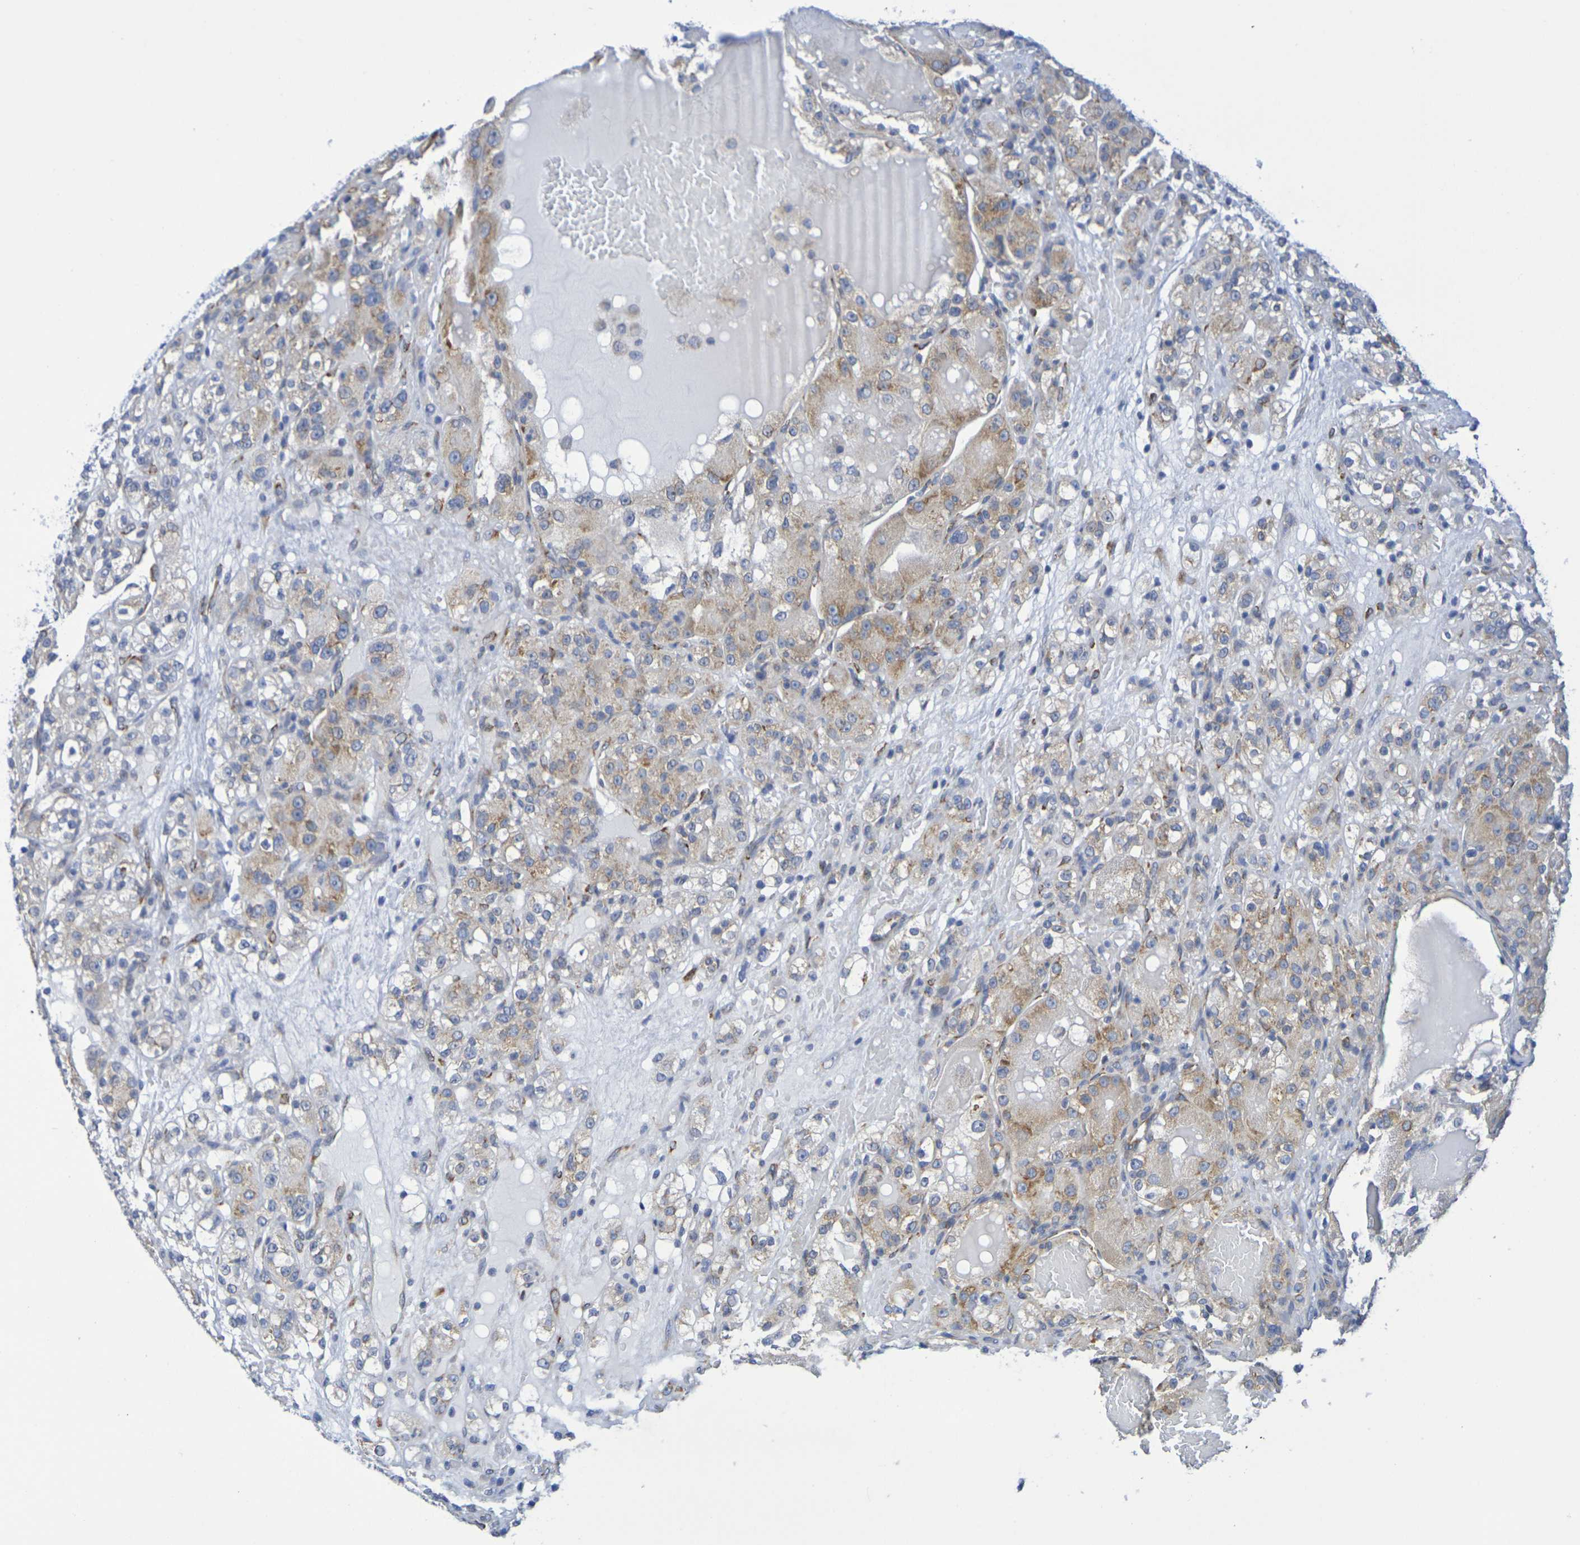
{"staining": {"intensity": "moderate", "quantity": "25%-75%", "location": "cytoplasmic/membranous"}, "tissue": "renal cancer", "cell_type": "Tumor cells", "image_type": "cancer", "snomed": [{"axis": "morphology", "description": "Normal tissue, NOS"}, {"axis": "morphology", "description": "Adenocarcinoma, NOS"}, {"axis": "topography", "description": "Kidney"}], "caption": "The micrograph shows immunohistochemical staining of adenocarcinoma (renal). There is moderate cytoplasmic/membranous staining is identified in approximately 25%-75% of tumor cells.", "gene": "TMCC3", "patient": {"sex": "male", "age": 61}}